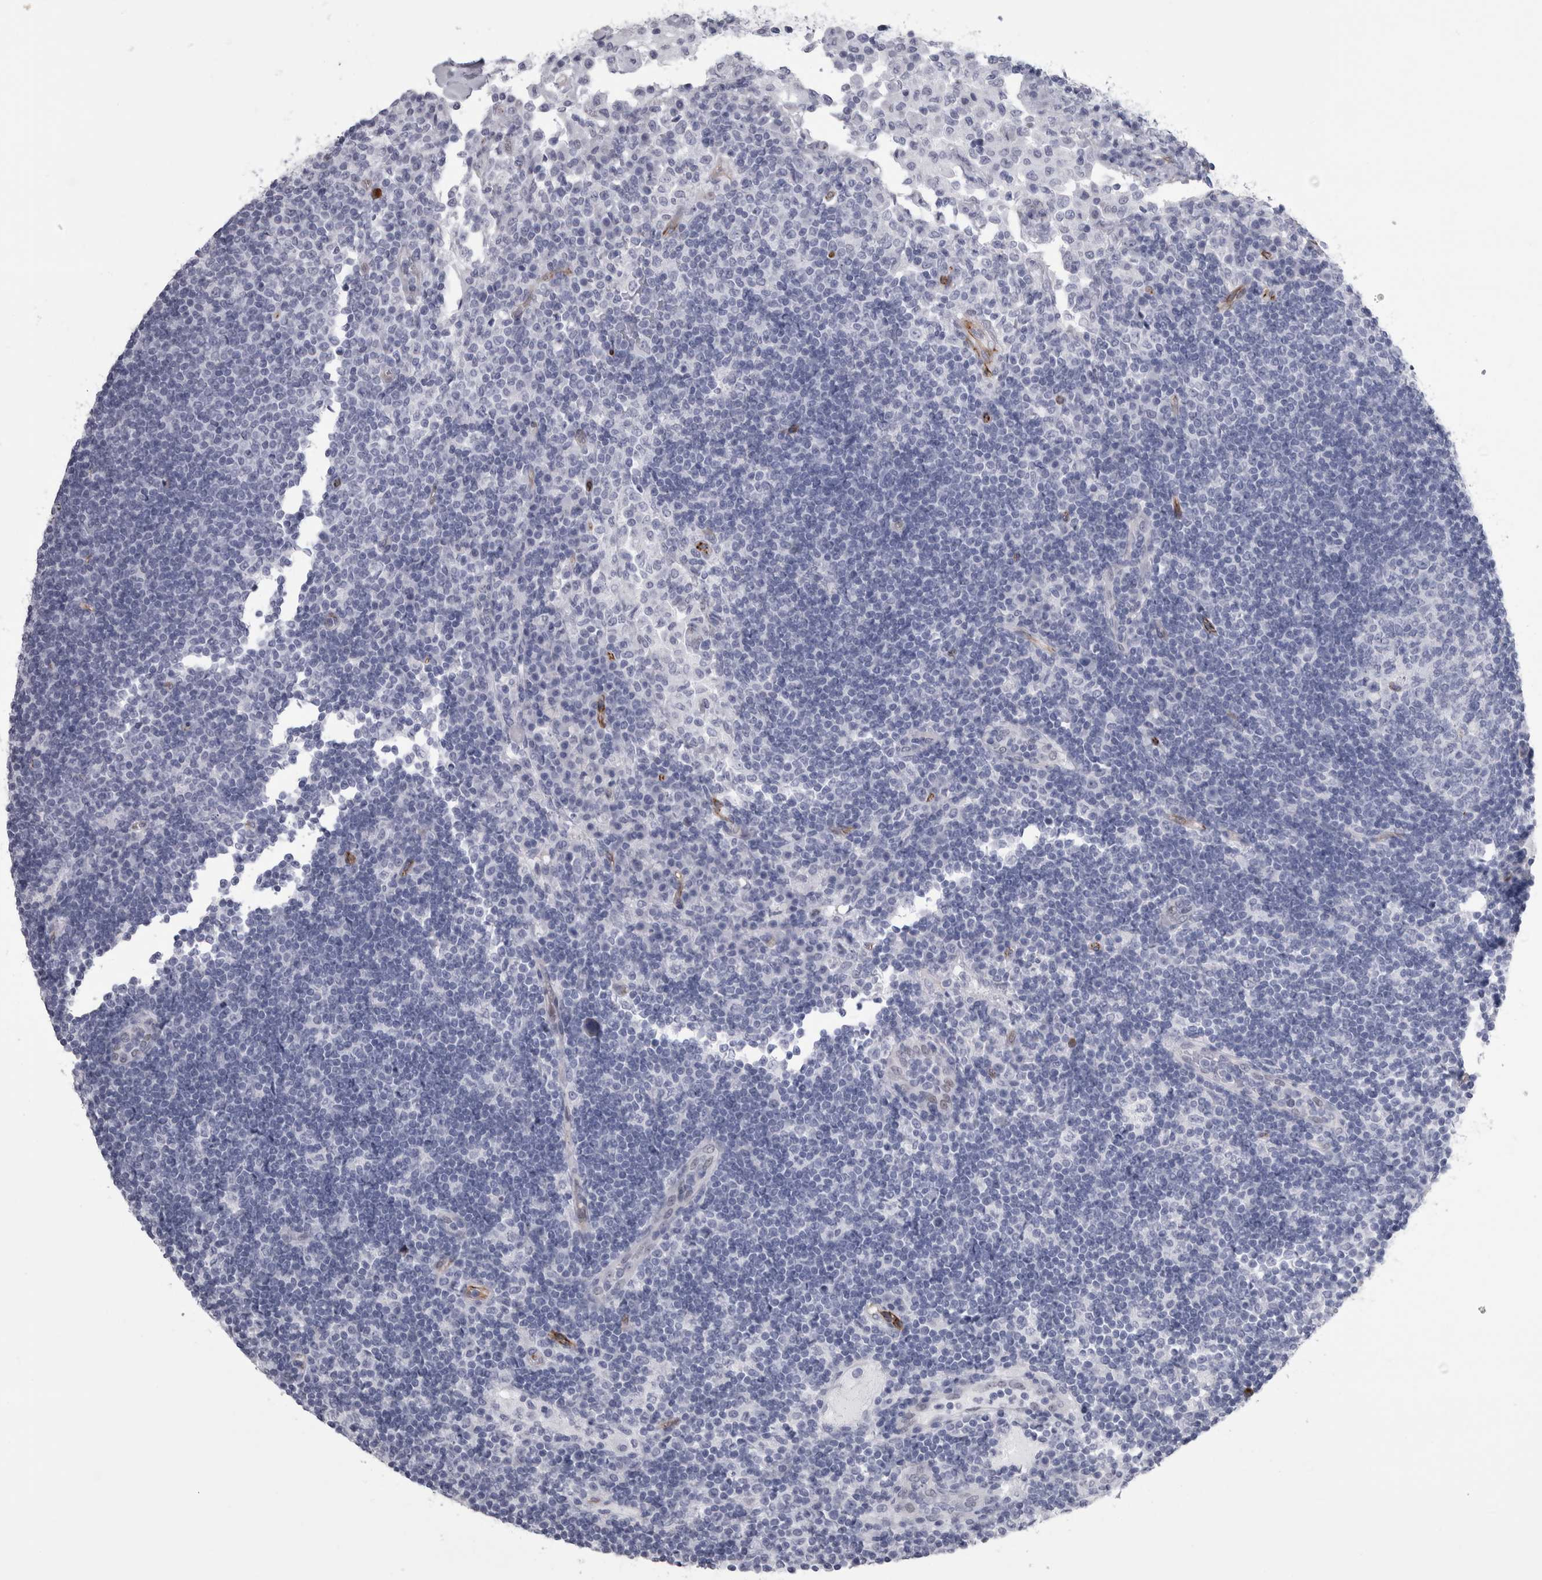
{"staining": {"intensity": "negative", "quantity": "none", "location": "none"}, "tissue": "lymph node", "cell_type": "Germinal center cells", "image_type": "normal", "snomed": [{"axis": "morphology", "description": "Normal tissue, NOS"}, {"axis": "topography", "description": "Lymph node"}], "caption": "The micrograph shows no staining of germinal center cells in benign lymph node. (DAB IHC visualized using brightfield microscopy, high magnification).", "gene": "VWDE", "patient": {"sex": "female", "age": 53}}